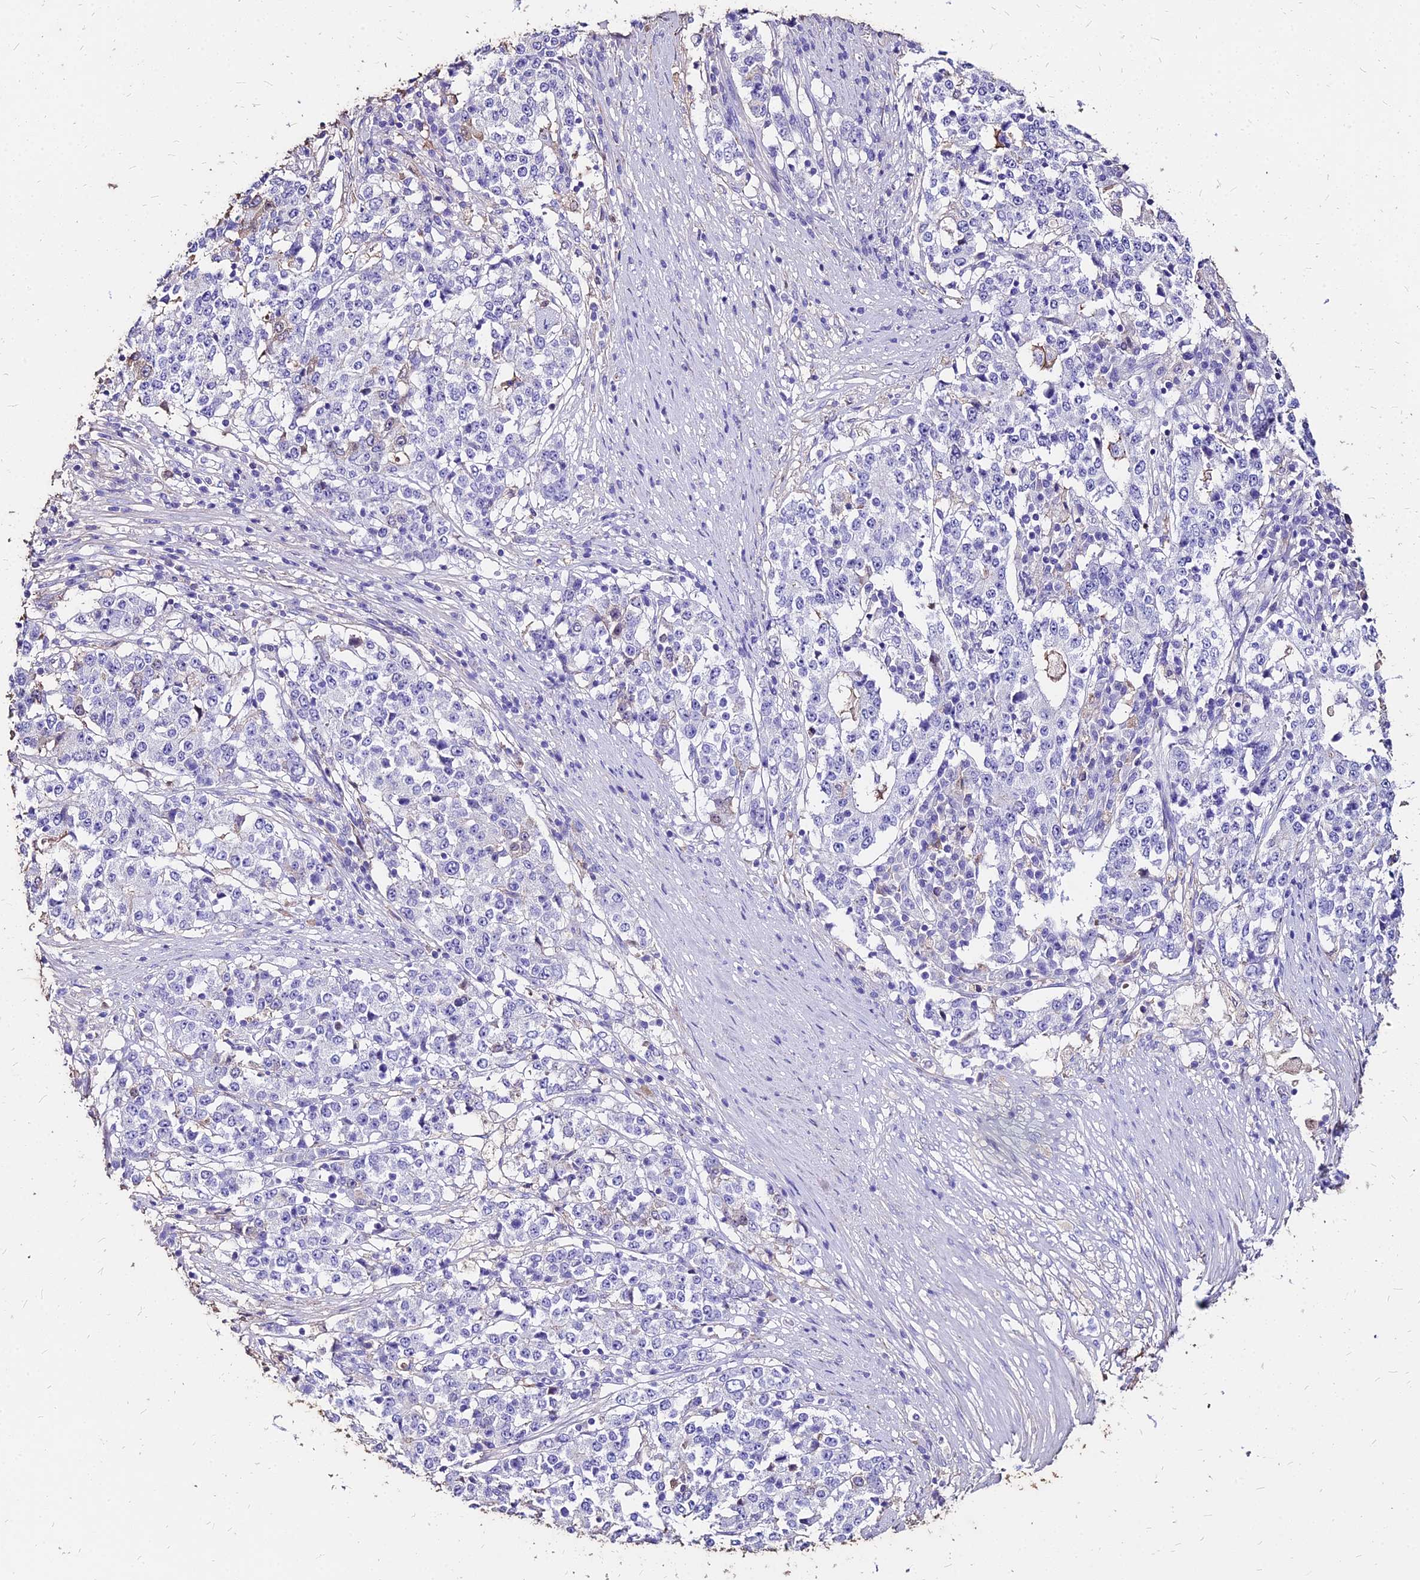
{"staining": {"intensity": "negative", "quantity": "none", "location": "none"}, "tissue": "stomach cancer", "cell_type": "Tumor cells", "image_type": "cancer", "snomed": [{"axis": "morphology", "description": "Adenocarcinoma, NOS"}, {"axis": "topography", "description": "Stomach"}], "caption": "Stomach cancer was stained to show a protein in brown. There is no significant staining in tumor cells.", "gene": "NME5", "patient": {"sex": "male", "age": 59}}